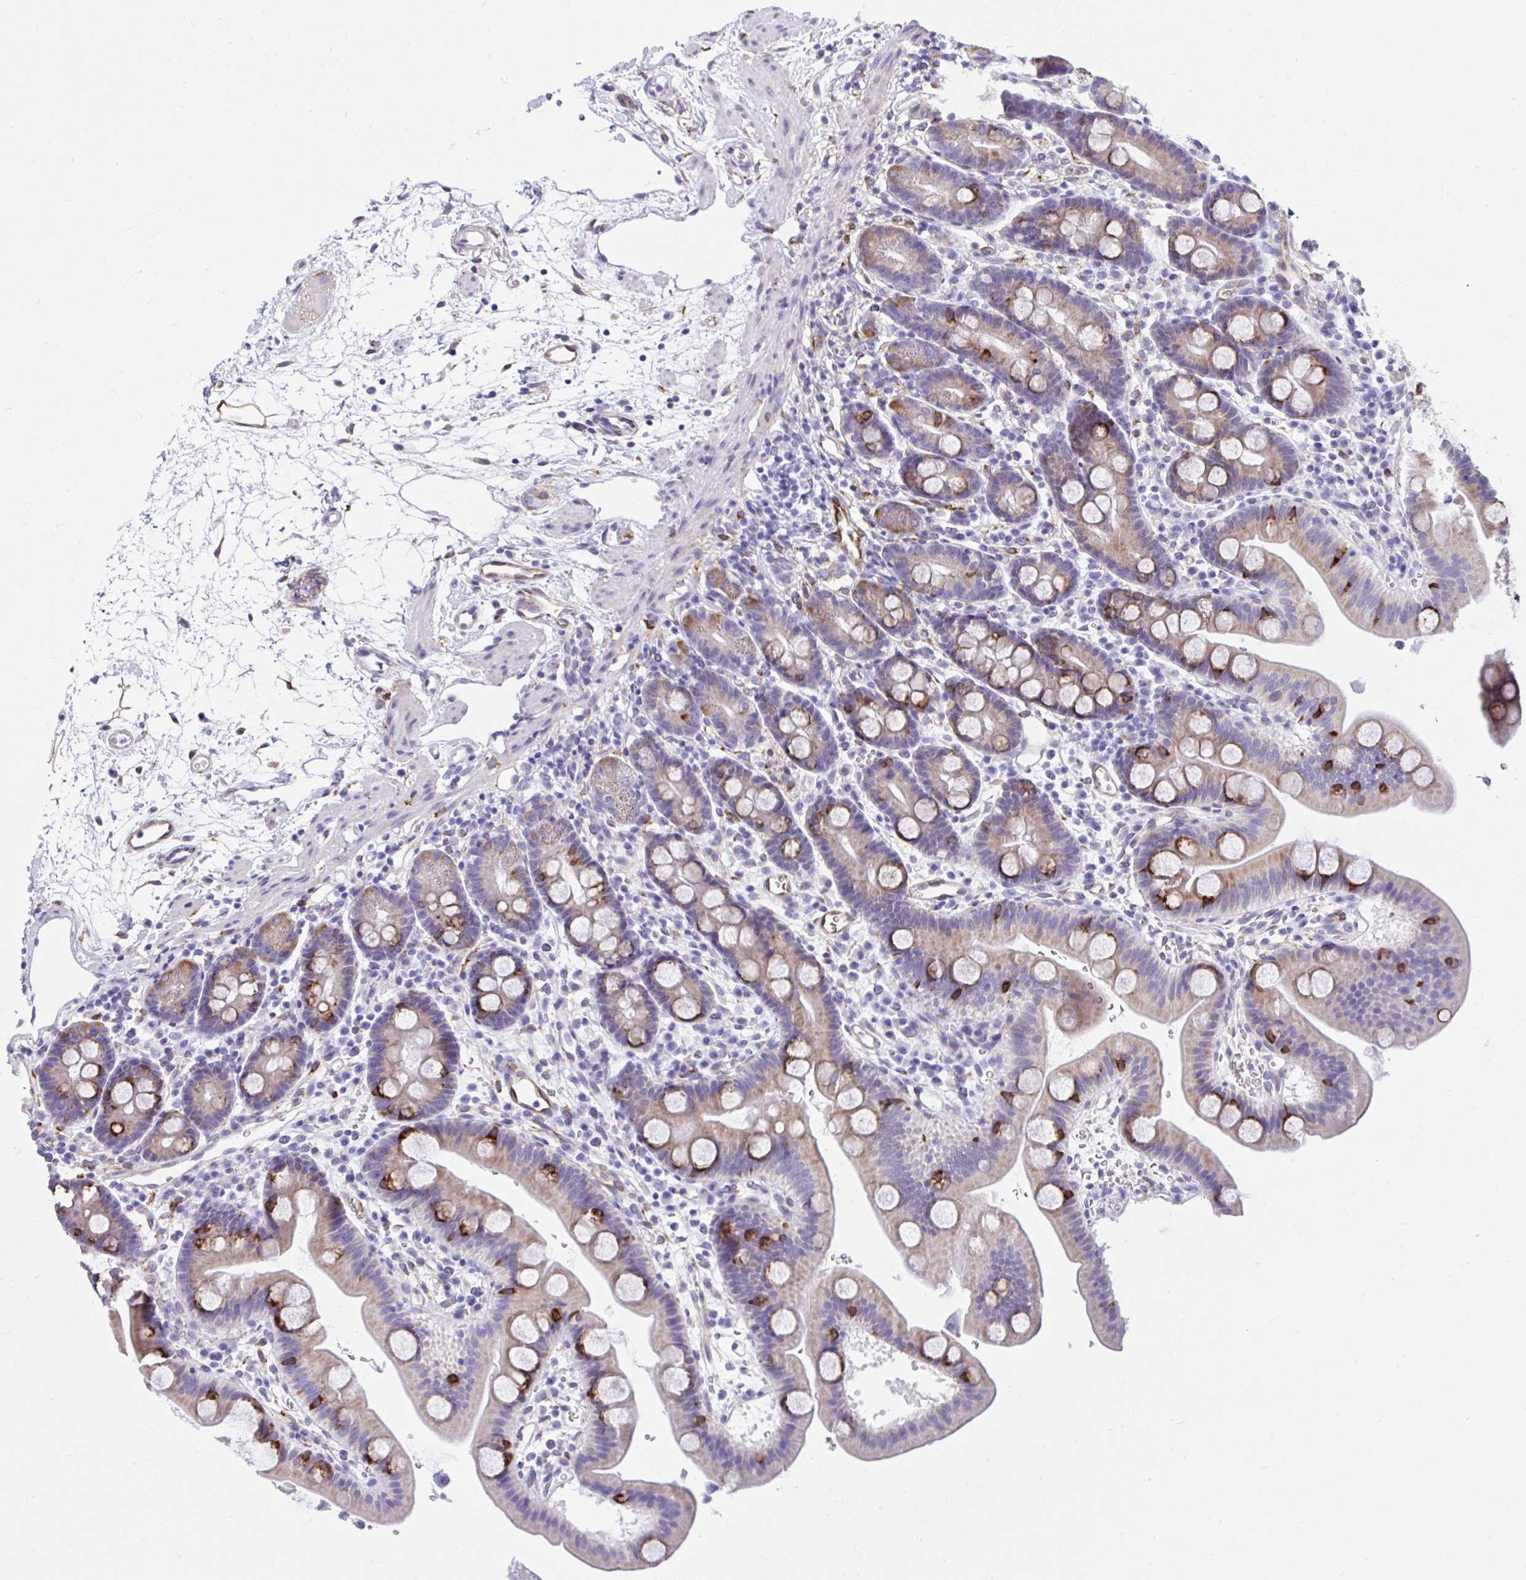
{"staining": {"intensity": "moderate", "quantity": "25%-75%", "location": "cytoplasmic/membranous"}, "tissue": "duodenum", "cell_type": "Glandular cells", "image_type": "normal", "snomed": [{"axis": "morphology", "description": "Normal tissue, NOS"}, {"axis": "topography", "description": "Duodenum"}], "caption": "Benign duodenum reveals moderate cytoplasmic/membranous staining in approximately 25%-75% of glandular cells Nuclei are stained in blue..", "gene": "ASPH", "patient": {"sex": "male", "age": 59}}